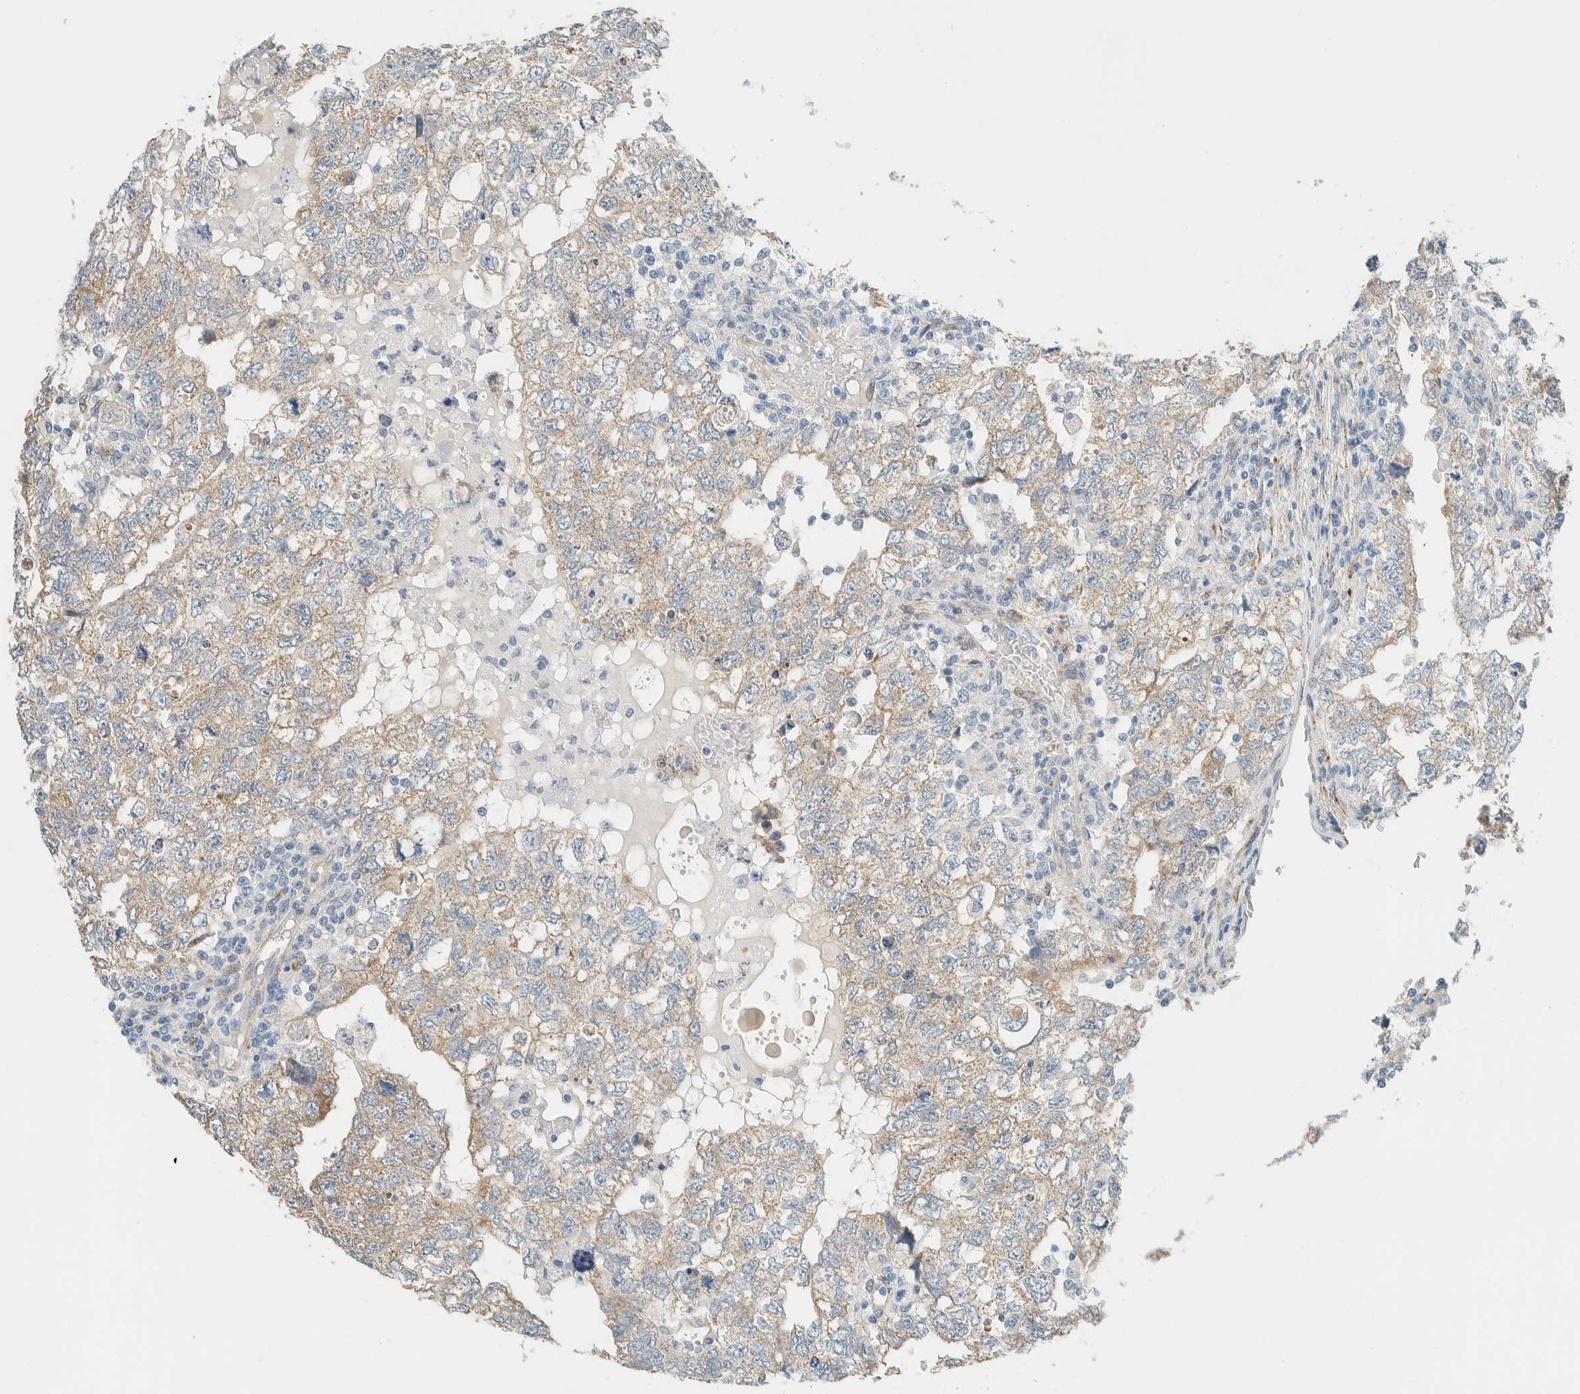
{"staining": {"intensity": "weak", "quantity": ">75%", "location": "cytoplasmic/membranous"}, "tissue": "testis cancer", "cell_type": "Tumor cells", "image_type": "cancer", "snomed": [{"axis": "morphology", "description": "Carcinoma, Embryonal, NOS"}, {"axis": "topography", "description": "Testis"}], "caption": "Embryonal carcinoma (testis) stained for a protein (brown) shows weak cytoplasmic/membranous positive expression in approximately >75% of tumor cells.", "gene": "ALDH7A1", "patient": {"sex": "male", "age": 36}}